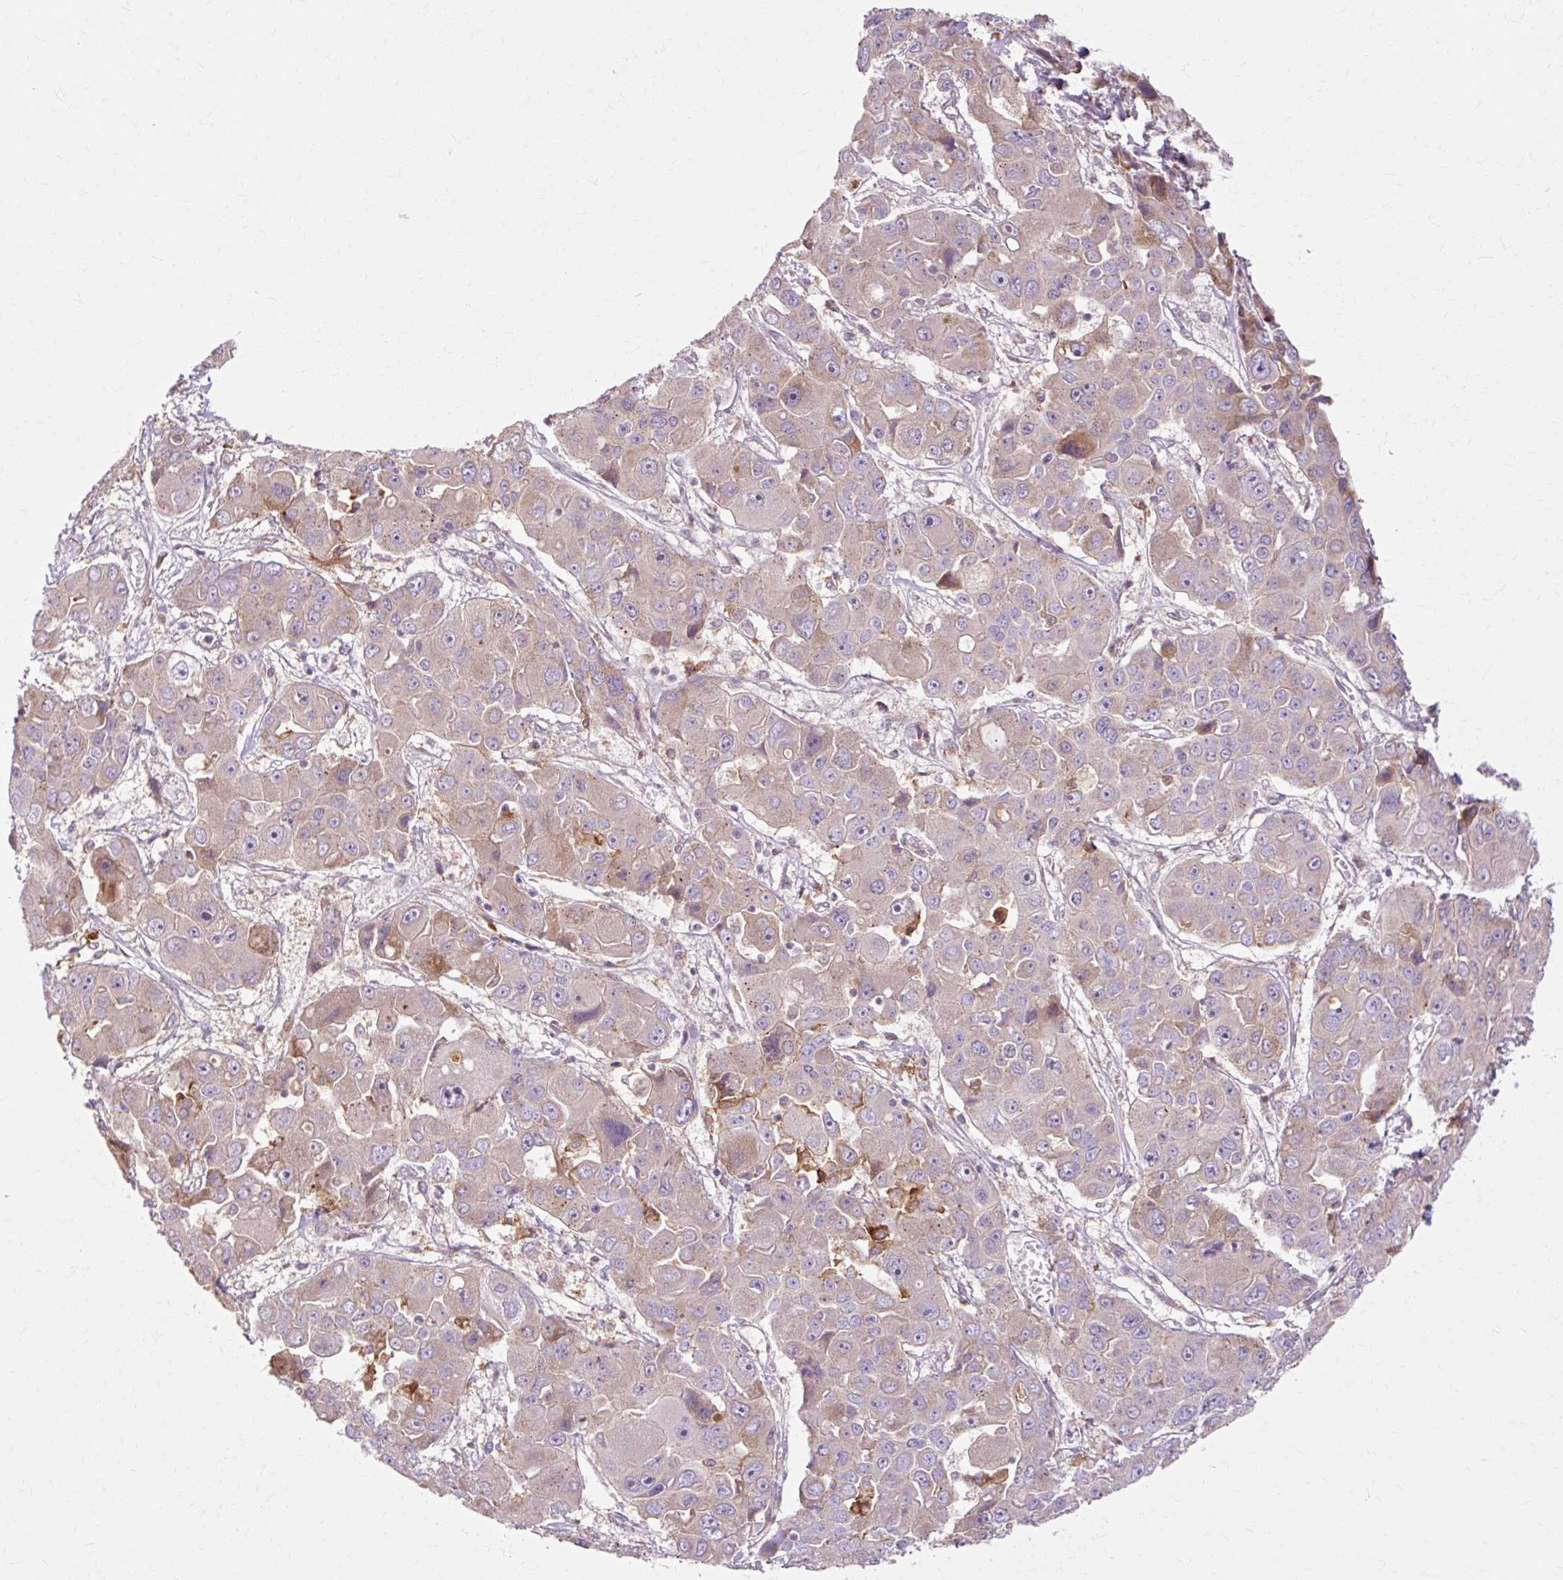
{"staining": {"intensity": "moderate", "quantity": "<25%", "location": "cytoplasmic/membranous"}, "tissue": "liver cancer", "cell_type": "Tumor cells", "image_type": "cancer", "snomed": [{"axis": "morphology", "description": "Cholangiocarcinoma"}, {"axis": "topography", "description": "Liver"}], "caption": "The photomicrograph displays staining of cholangiocarcinoma (liver), revealing moderate cytoplasmic/membranous protein positivity (brown color) within tumor cells.", "gene": "GEMIN2", "patient": {"sex": "male", "age": 67}}